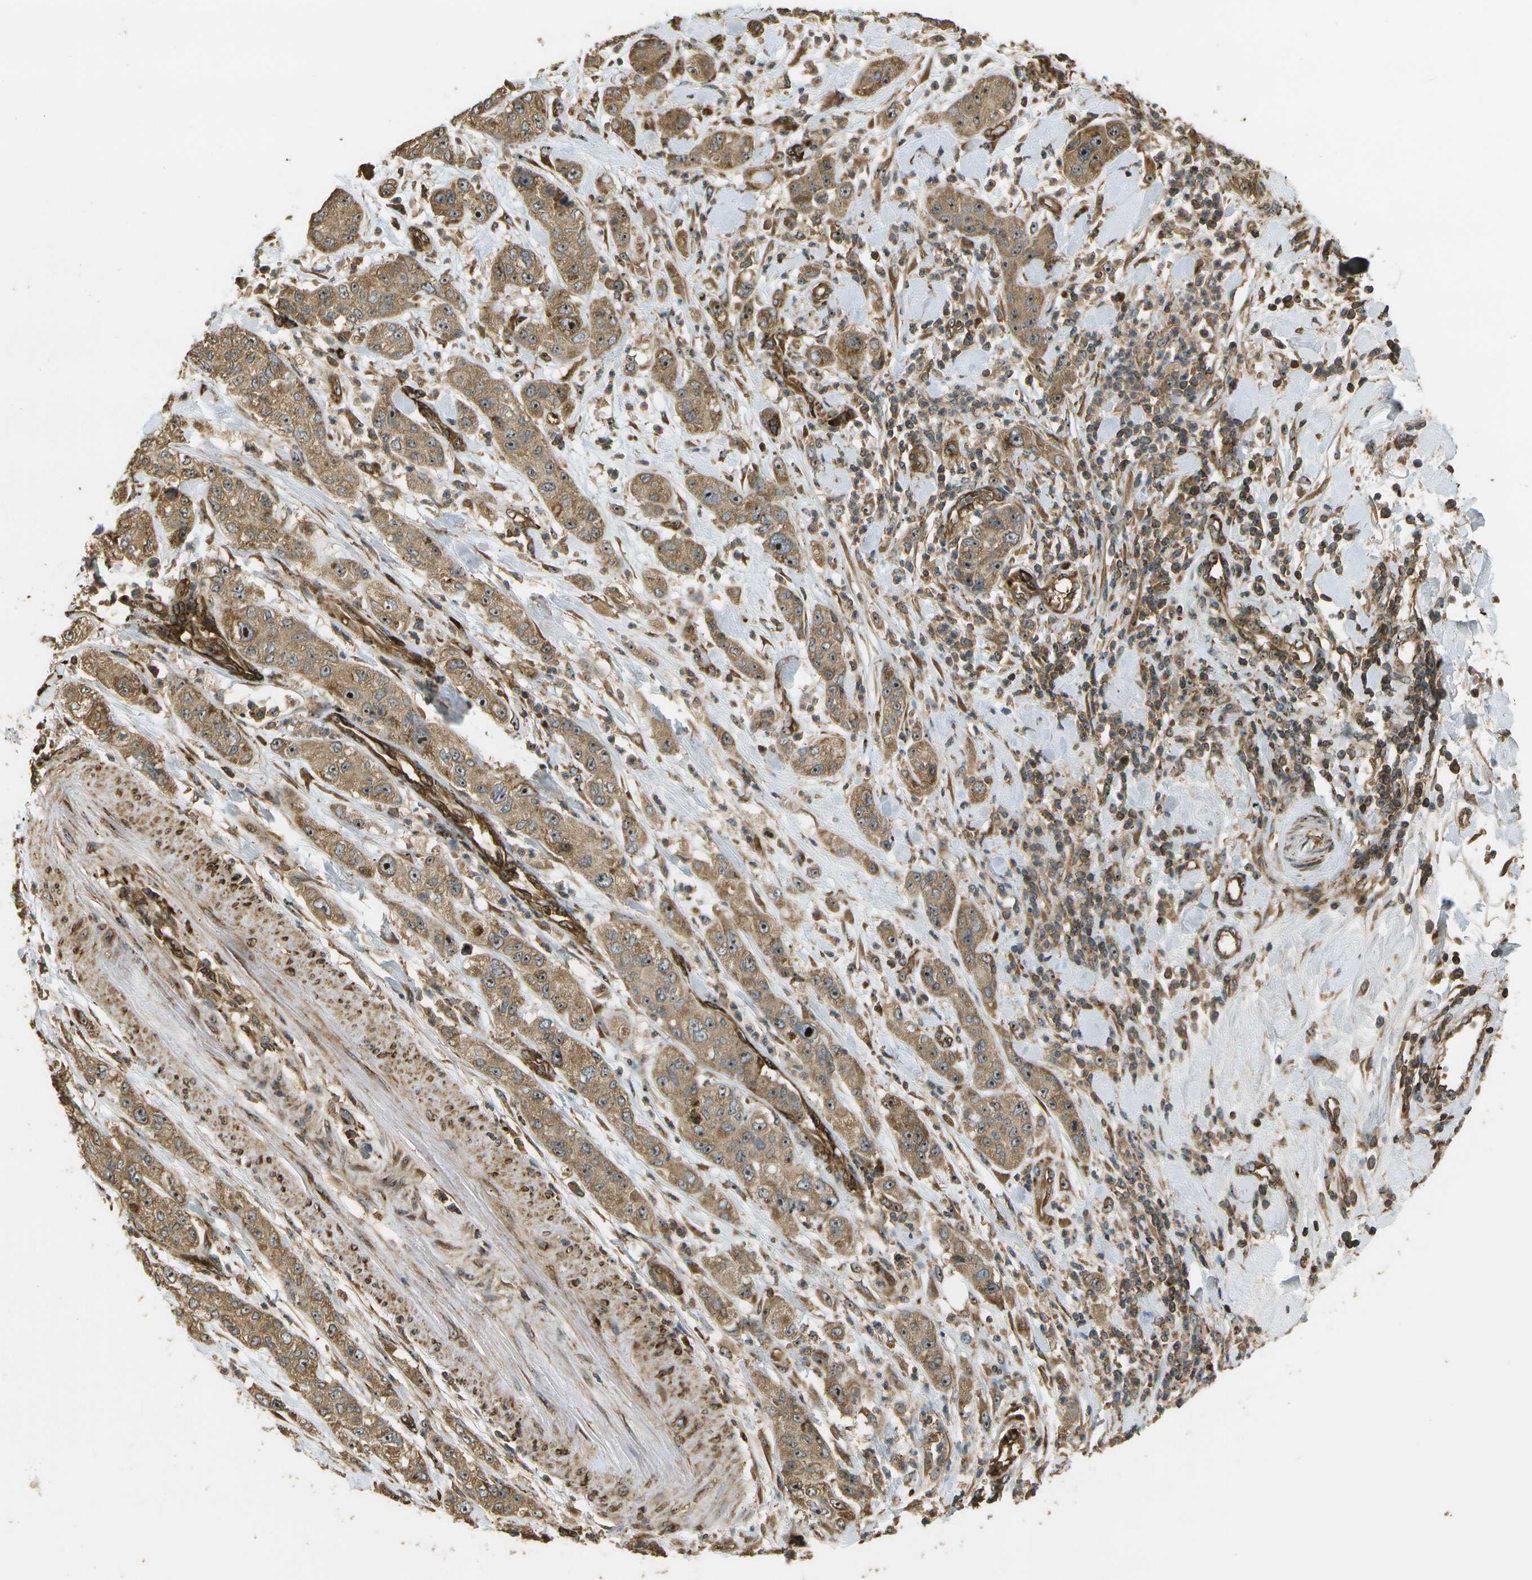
{"staining": {"intensity": "moderate", "quantity": ">75%", "location": "cytoplasmic/membranous,nuclear"}, "tissue": "pancreatic cancer", "cell_type": "Tumor cells", "image_type": "cancer", "snomed": [{"axis": "morphology", "description": "Adenocarcinoma, NOS"}, {"axis": "topography", "description": "Pancreas"}], "caption": "Pancreatic adenocarcinoma tissue displays moderate cytoplasmic/membranous and nuclear expression in about >75% of tumor cells, visualized by immunohistochemistry.", "gene": "LRP12", "patient": {"sex": "female", "age": 78}}